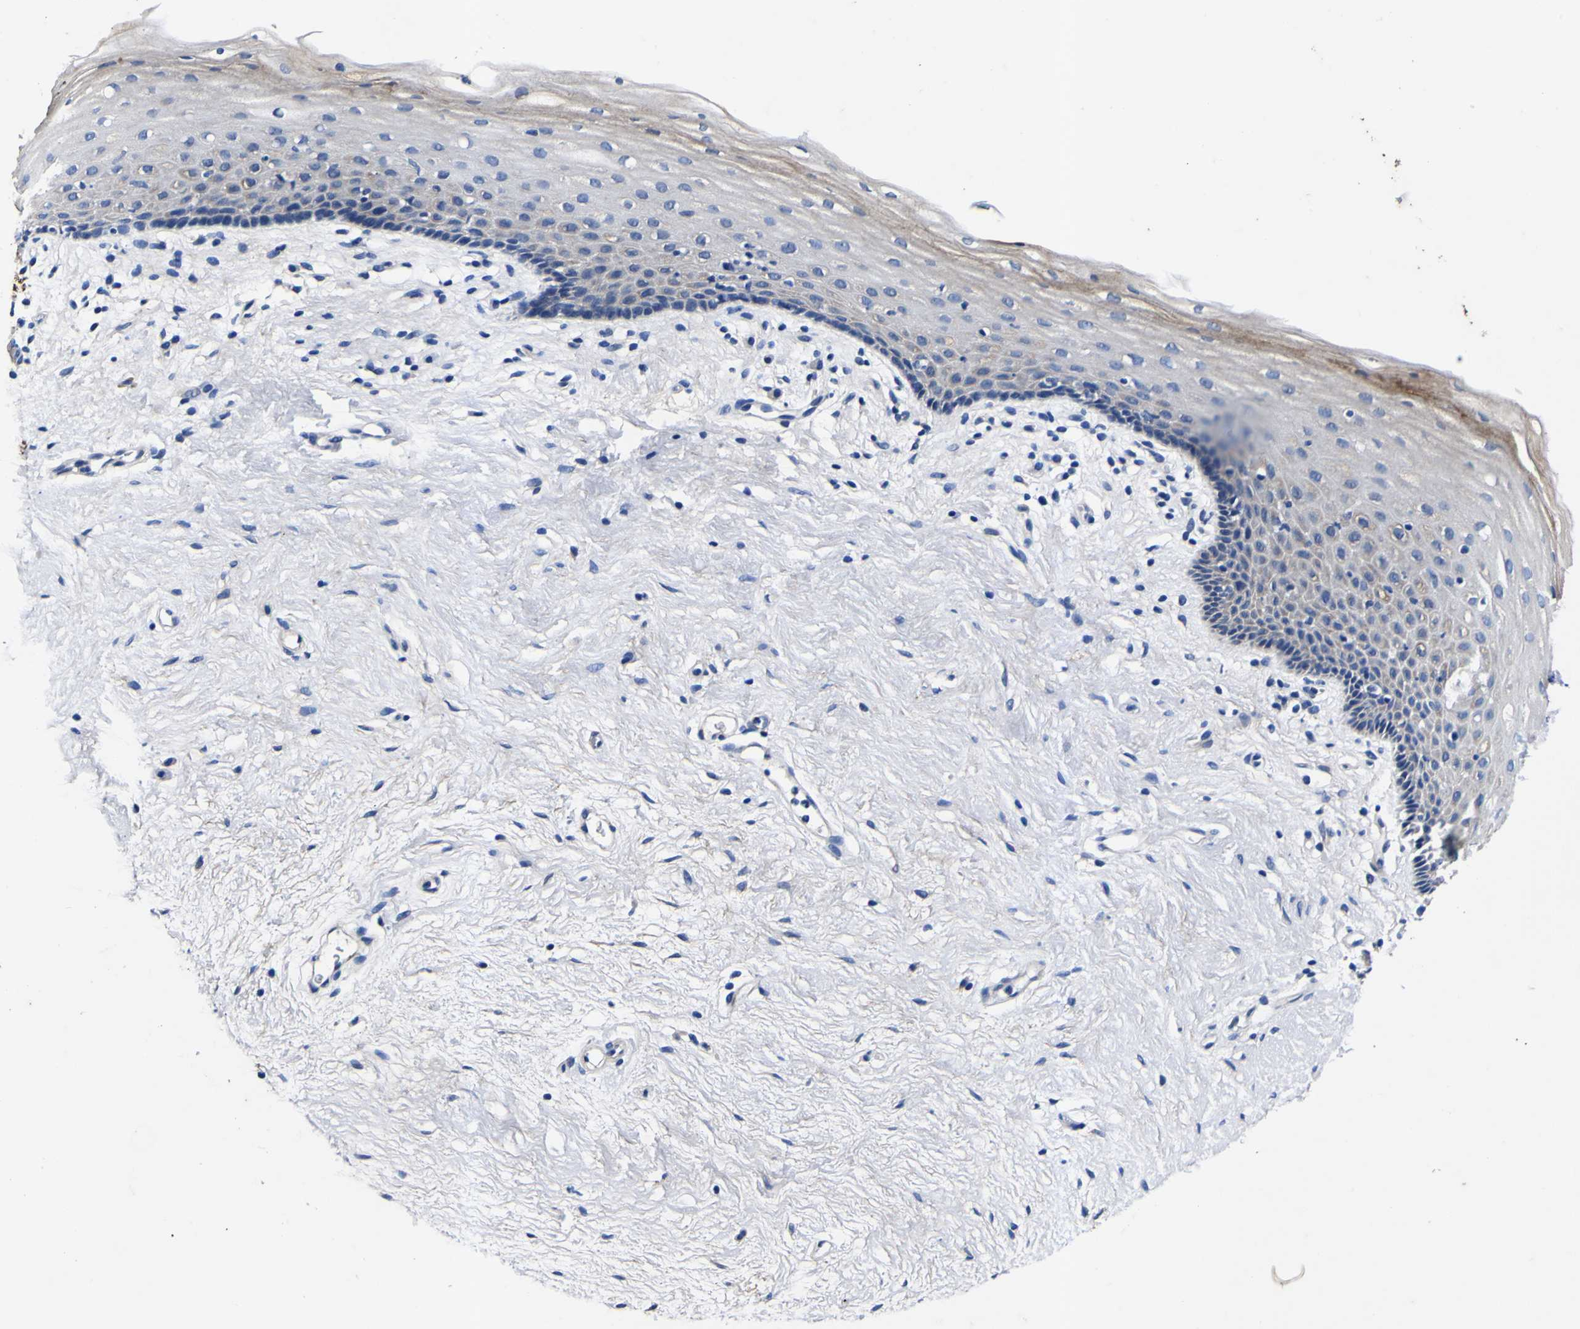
{"staining": {"intensity": "negative", "quantity": "none", "location": "none"}, "tissue": "vagina", "cell_type": "Squamous epithelial cells", "image_type": "normal", "snomed": [{"axis": "morphology", "description": "Normal tissue, NOS"}, {"axis": "topography", "description": "Vagina"}], "caption": "Squamous epithelial cells show no significant staining in benign vagina. (Immunohistochemistry, brightfield microscopy, high magnification).", "gene": "VASN", "patient": {"sex": "female", "age": 44}}